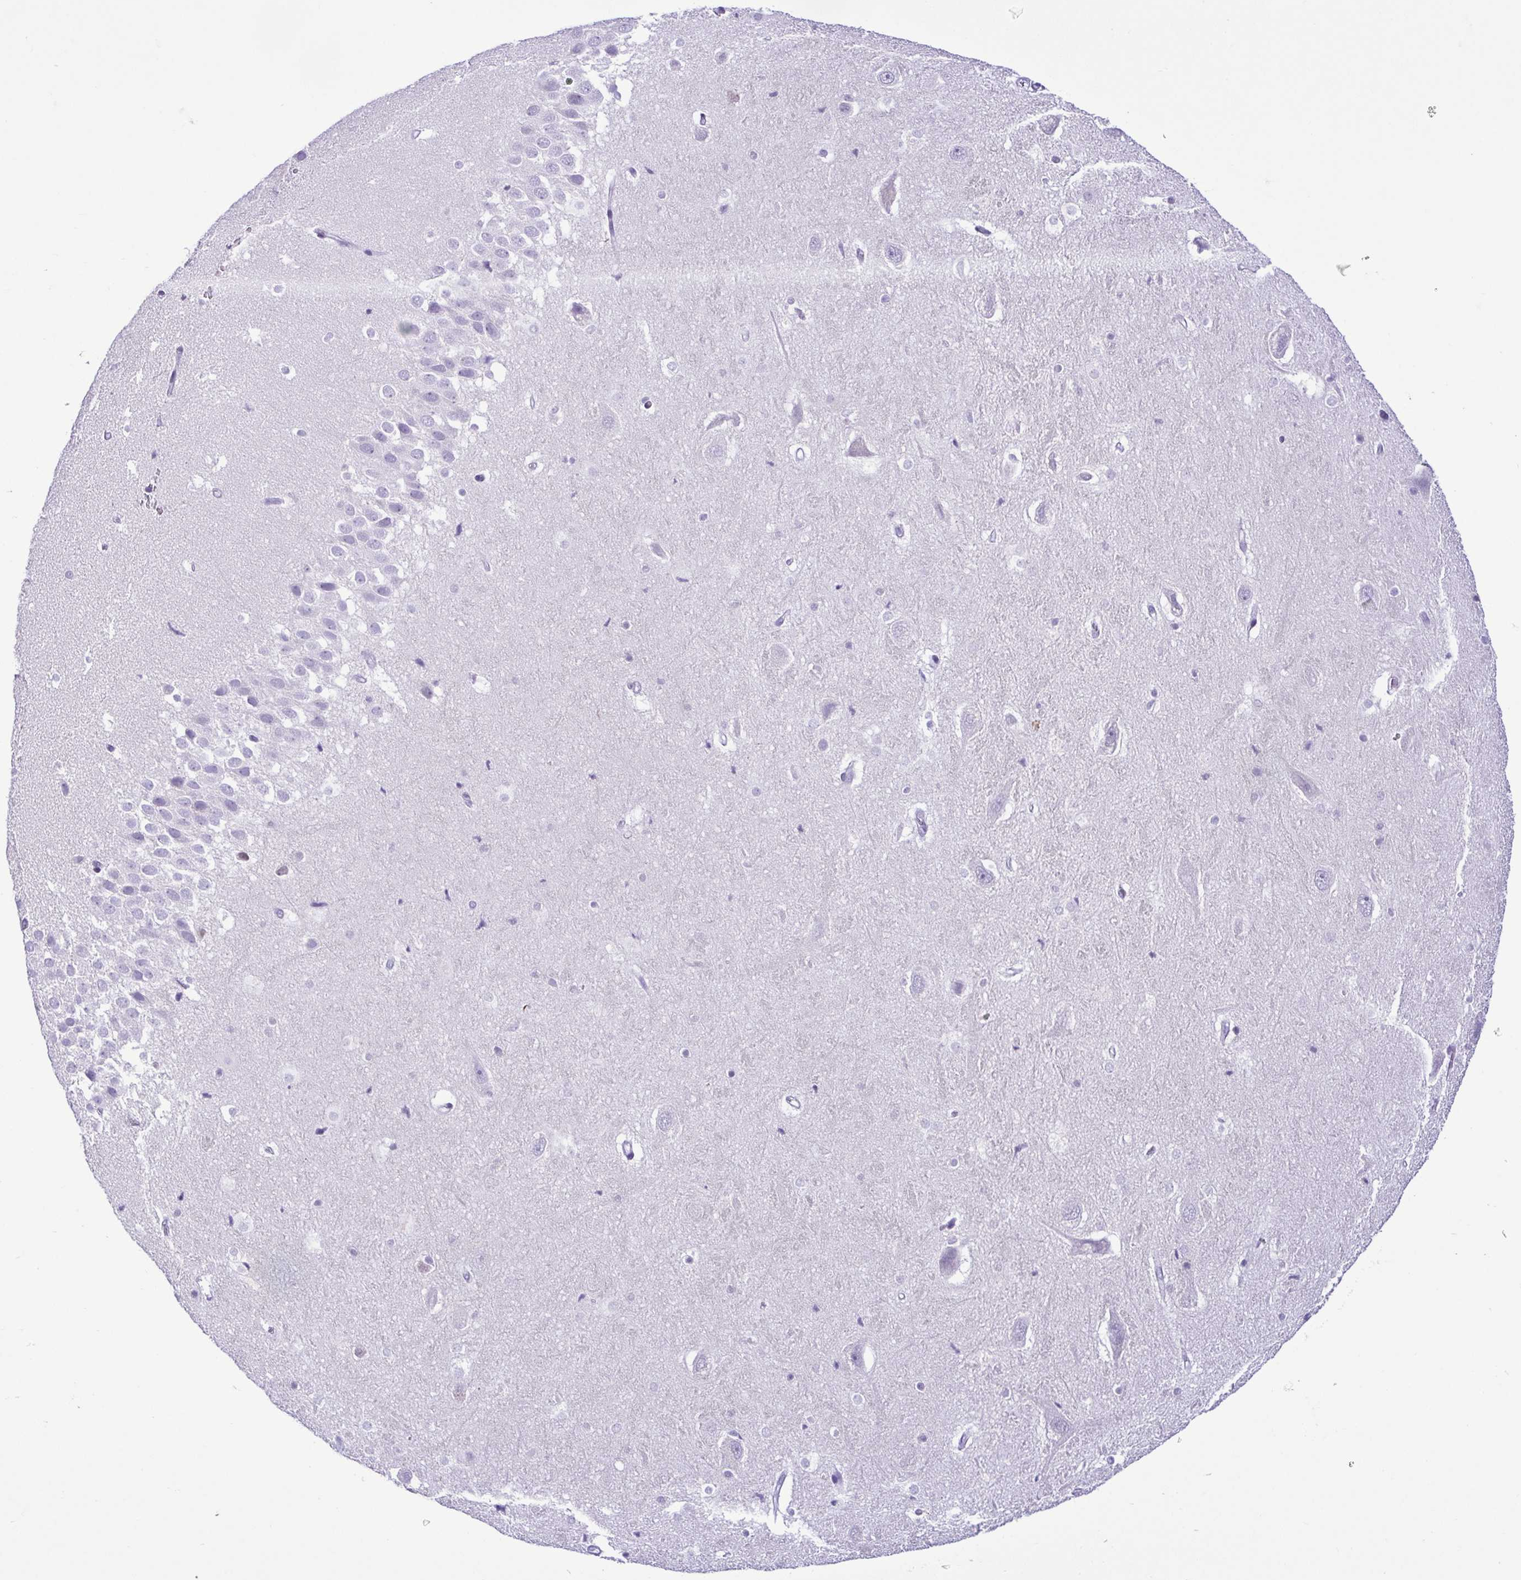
{"staining": {"intensity": "negative", "quantity": "none", "location": "none"}, "tissue": "hippocampus", "cell_type": "Glial cells", "image_type": "normal", "snomed": [{"axis": "morphology", "description": "Normal tissue, NOS"}, {"axis": "topography", "description": "Hippocampus"}], "caption": "High power microscopy micrograph of an IHC photomicrograph of normal hippocampus, revealing no significant expression in glial cells.", "gene": "SPATA16", "patient": {"sex": "male", "age": 26}}